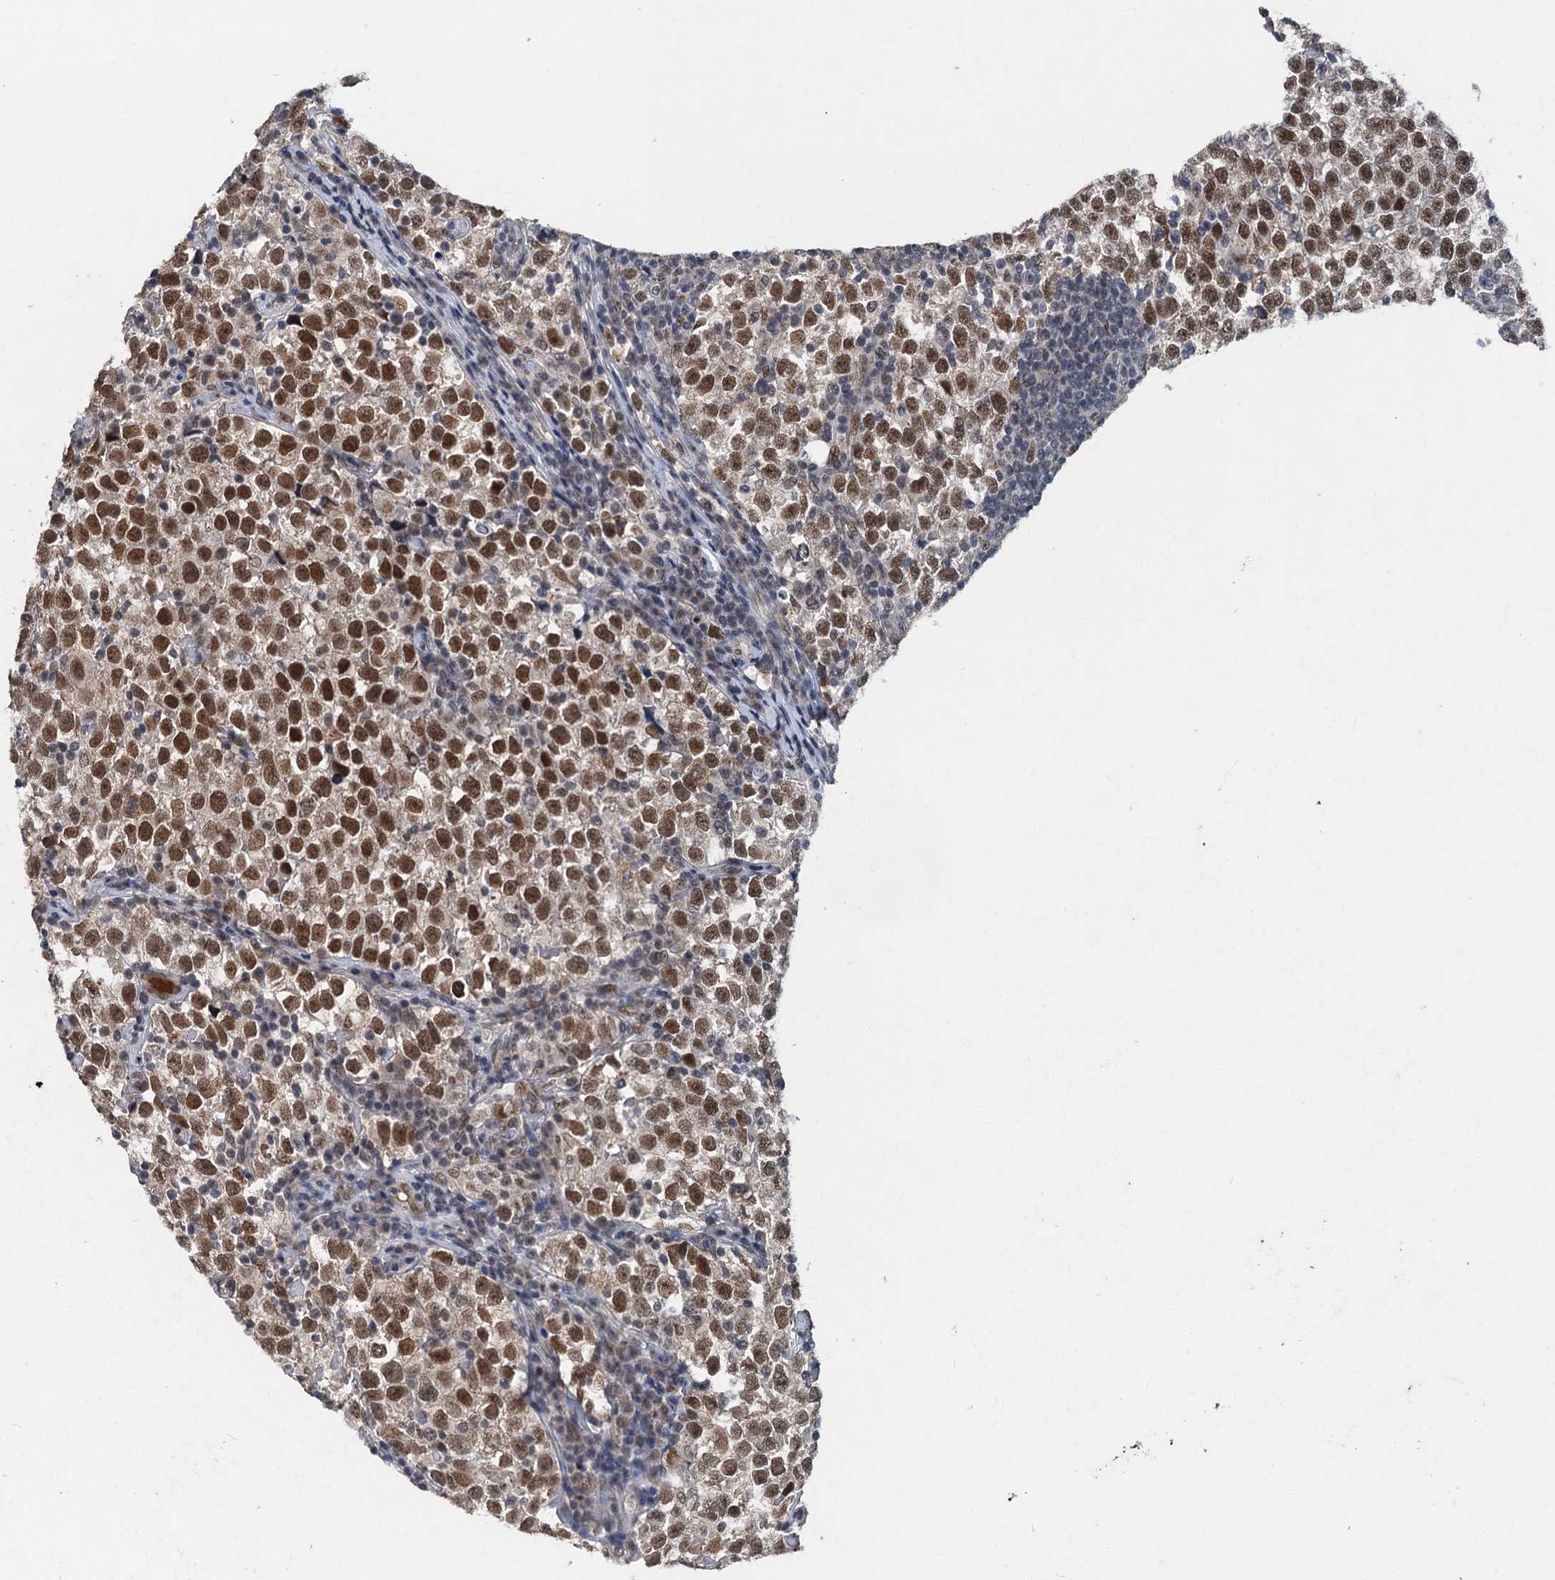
{"staining": {"intensity": "moderate", "quantity": ">75%", "location": "nuclear"}, "tissue": "testis cancer", "cell_type": "Tumor cells", "image_type": "cancer", "snomed": [{"axis": "morphology", "description": "Normal tissue, NOS"}, {"axis": "morphology", "description": "Seminoma, NOS"}, {"axis": "topography", "description": "Testis"}], "caption": "The photomicrograph displays immunohistochemical staining of testis cancer. There is moderate nuclear positivity is seen in about >75% of tumor cells. The protein of interest is stained brown, and the nuclei are stained in blue (DAB IHC with brightfield microscopy, high magnification).", "gene": "CSTF3", "patient": {"sex": "male", "age": 43}}